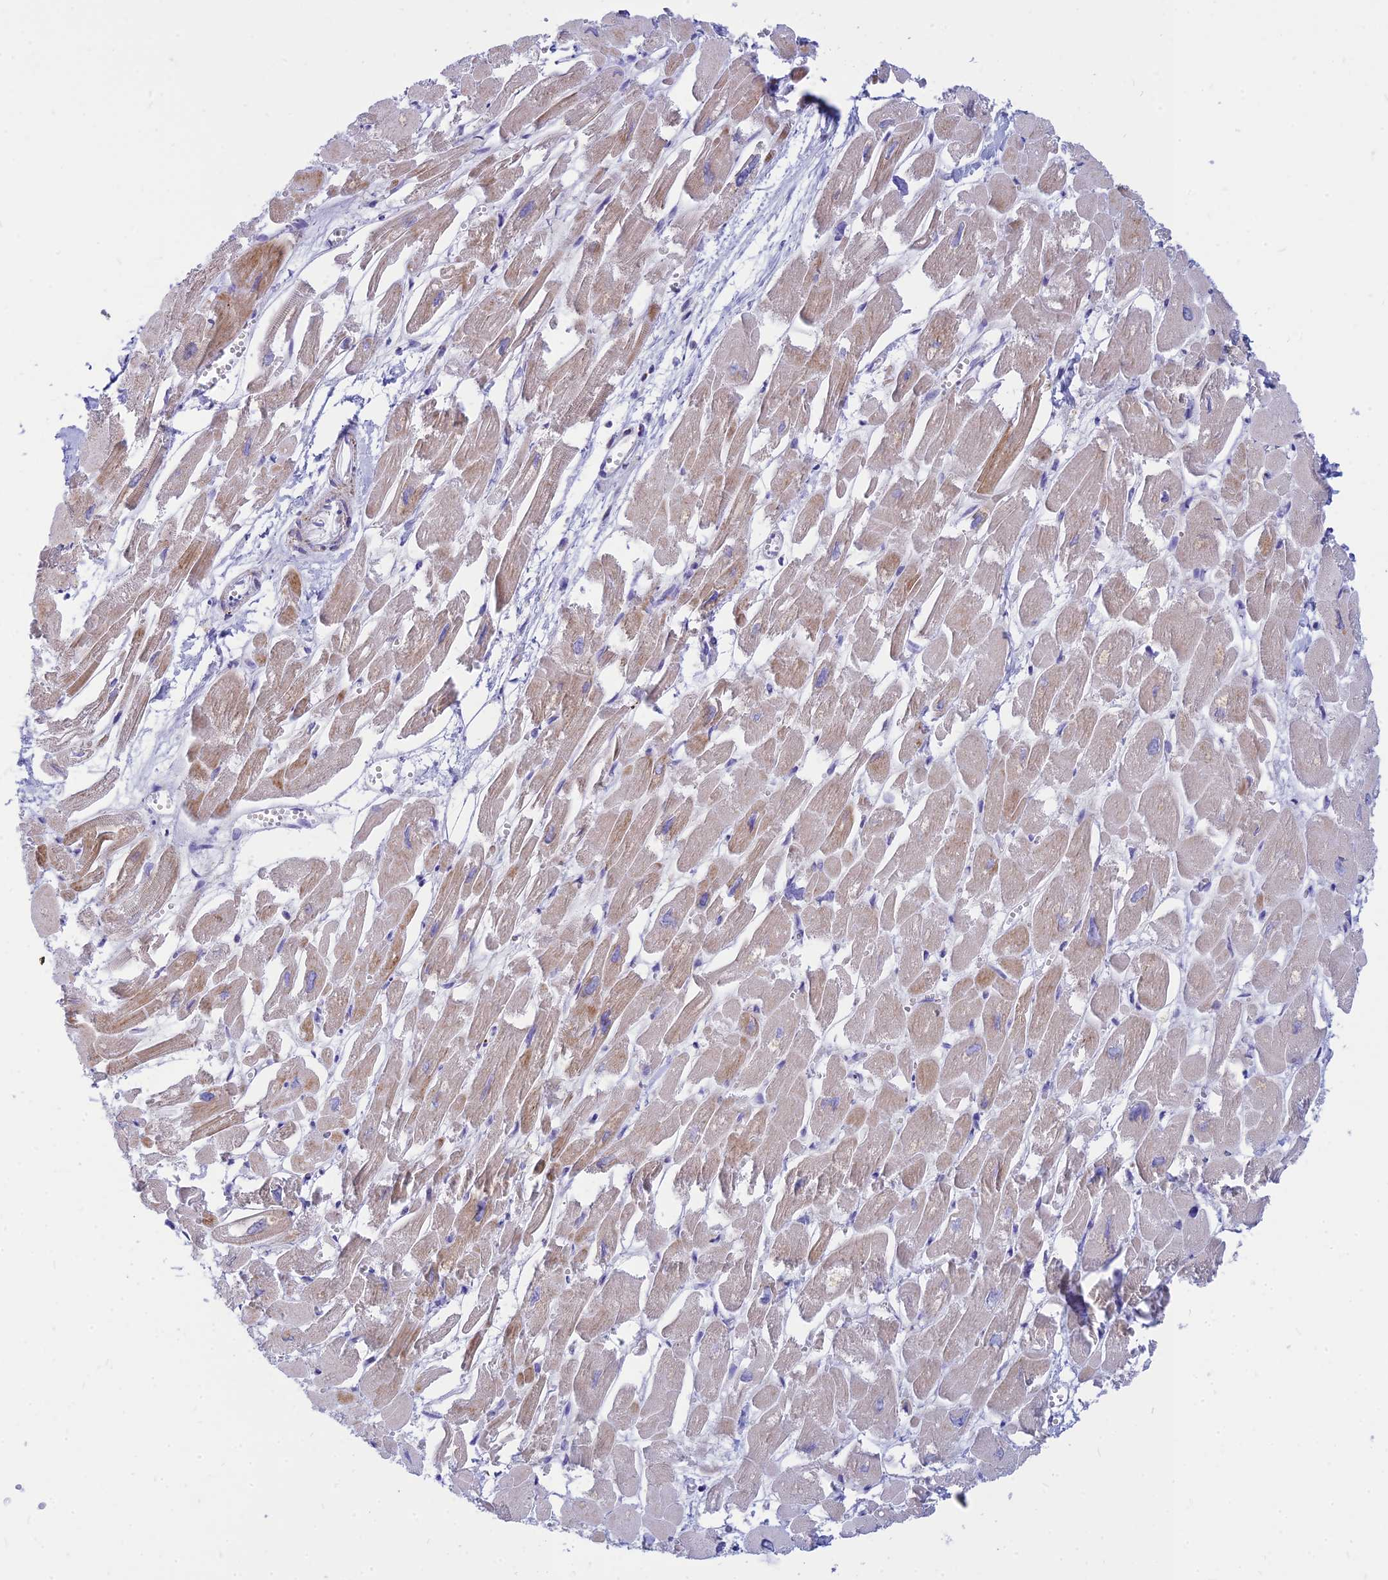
{"staining": {"intensity": "moderate", "quantity": "25%-75%", "location": "cytoplasmic/membranous"}, "tissue": "heart muscle", "cell_type": "Cardiomyocytes", "image_type": "normal", "snomed": [{"axis": "morphology", "description": "Normal tissue, NOS"}, {"axis": "topography", "description": "Heart"}], "caption": "Protein analysis of unremarkable heart muscle displays moderate cytoplasmic/membranous positivity in about 25%-75% of cardiomyocytes.", "gene": "PACC1", "patient": {"sex": "male", "age": 54}}